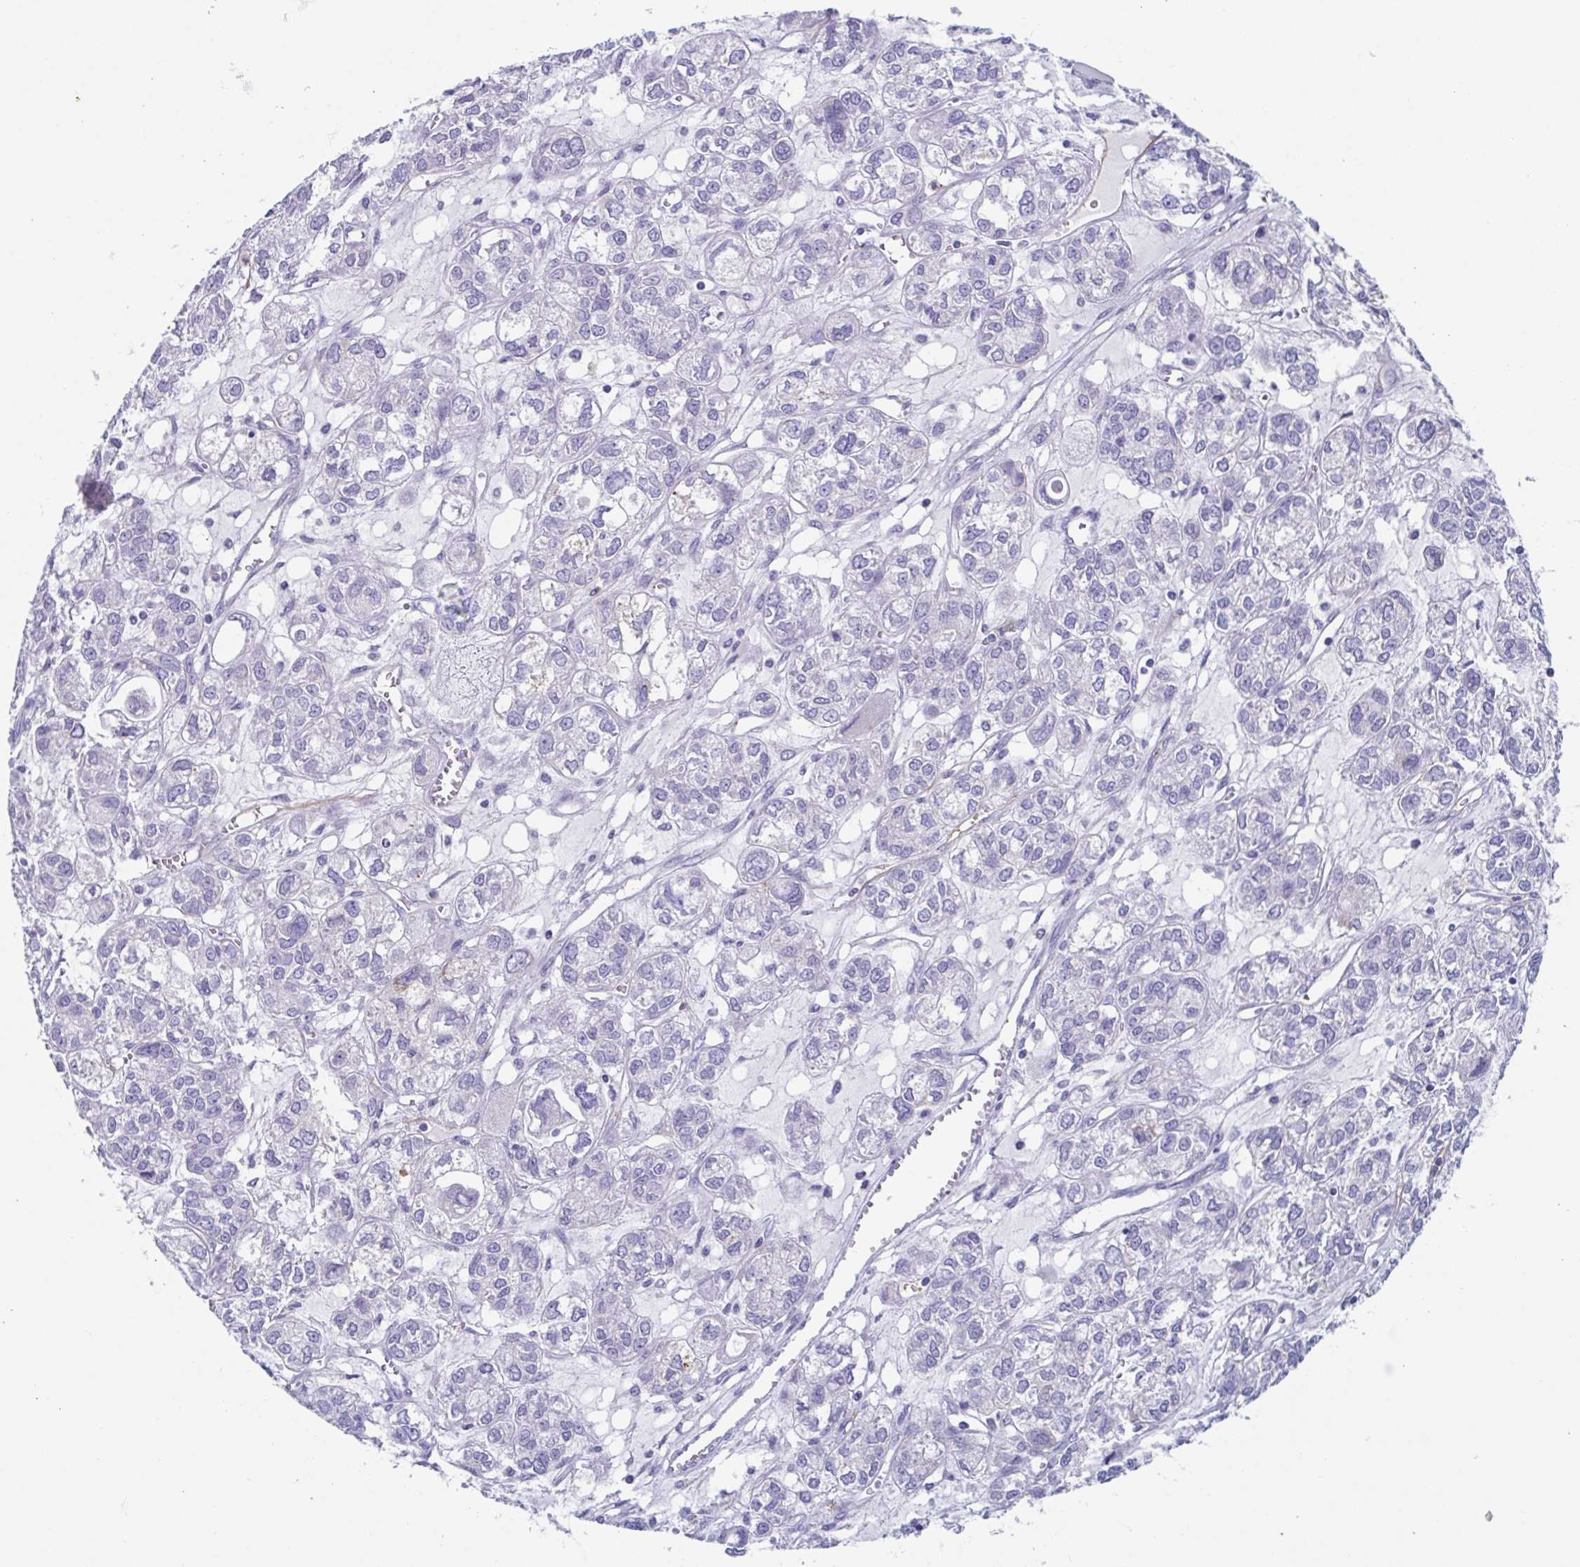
{"staining": {"intensity": "negative", "quantity": "none", "location": "none"}, "tissue": "ovarian cancer", "cell_type": "Tumor cells", "image_type": "cancer", "snomed": [{"axis": "morphology", "description": "Carcinoma, endometroid"}, {"axis": "topography", "description": "Ovary"}], "caption": "High magnification brightfield microscopy of ovarian cancer (endometroid carcinoma) stained with DAB (brown) and counterstained with hematoxylin (blue): tumor cells show no significant expression.", "gene": "LYRM2", "patient": {"sex": "female", "age": 64}}